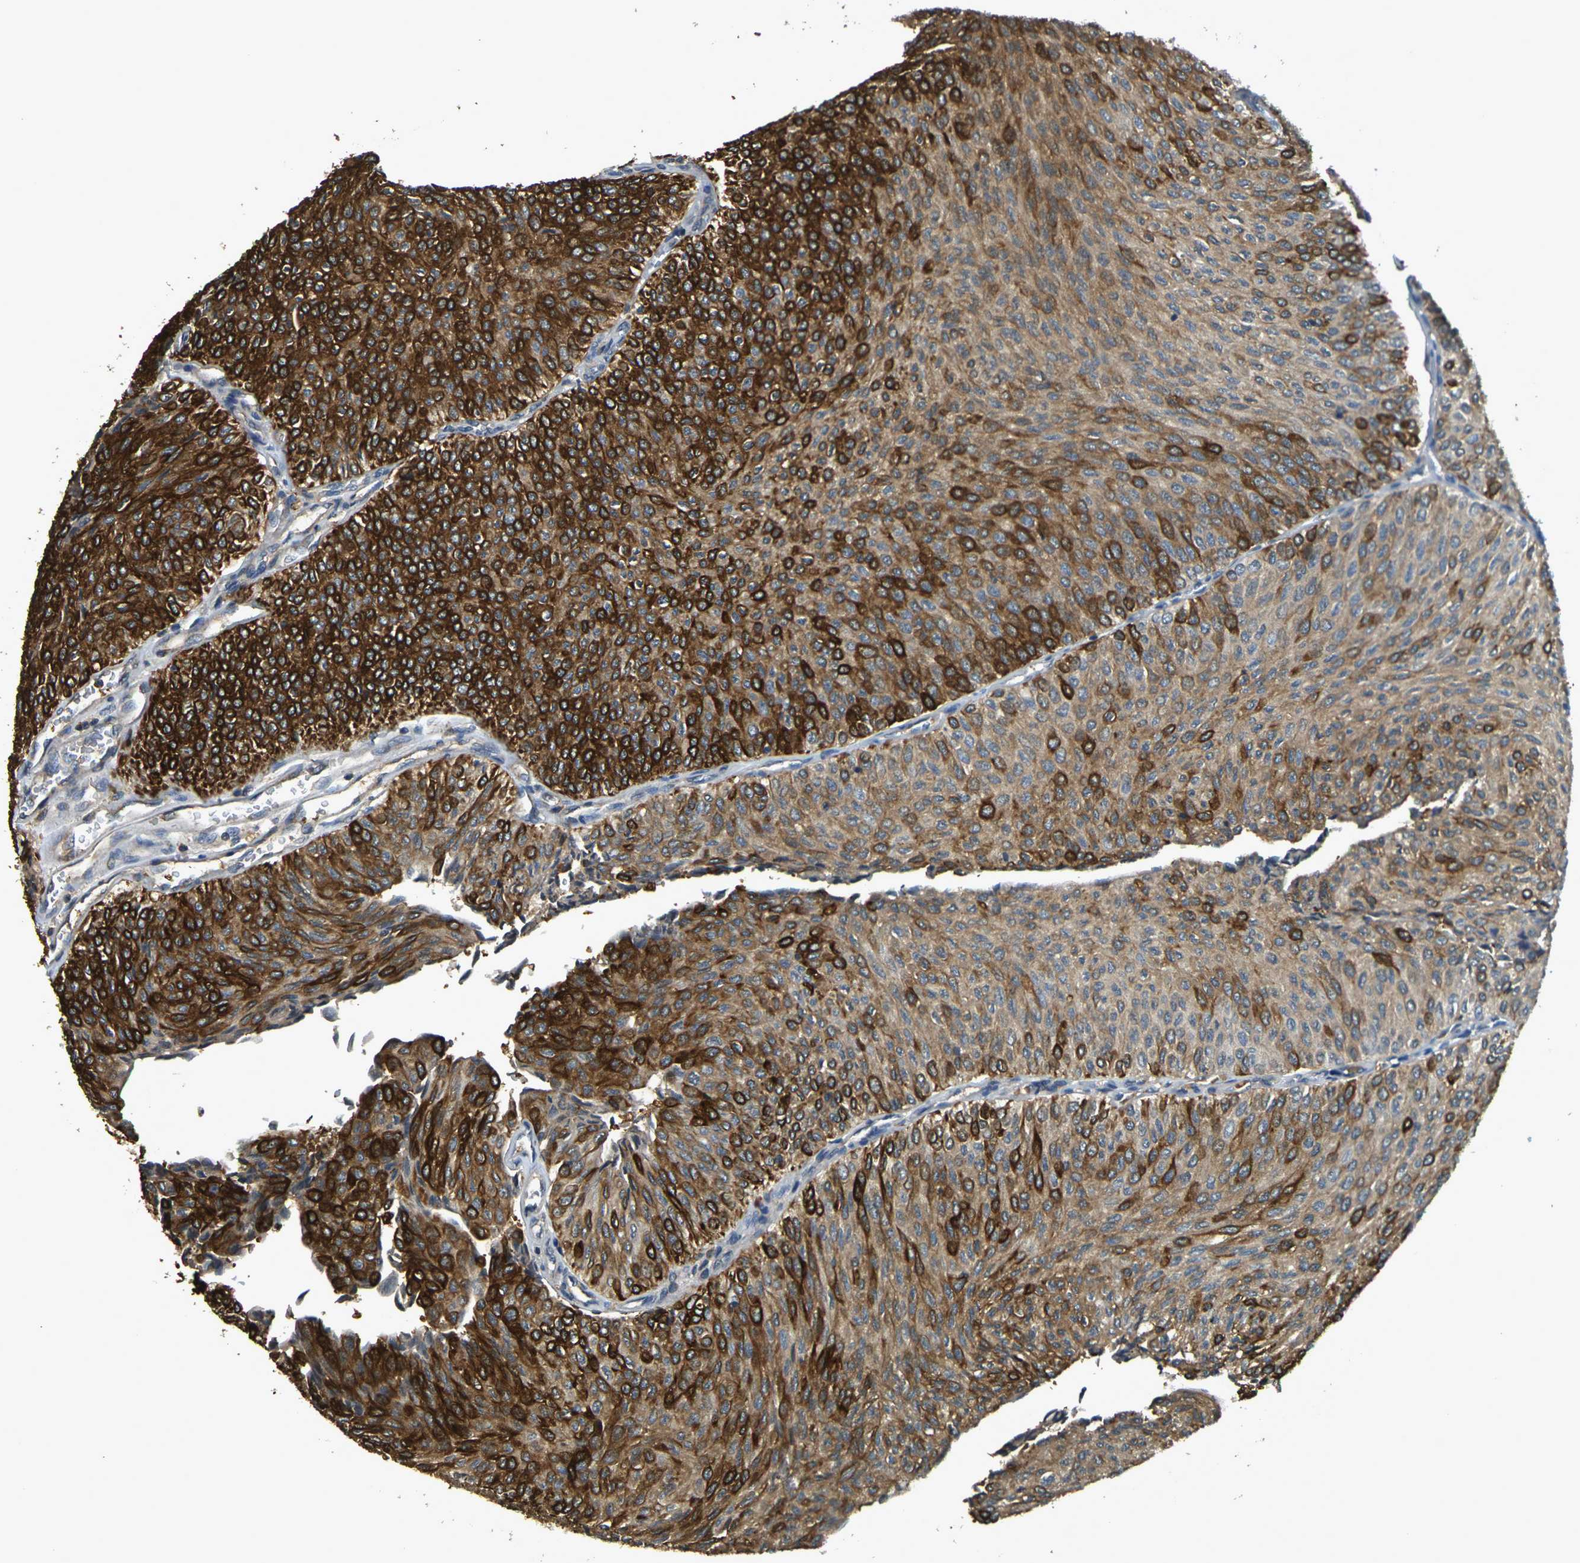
{"staining": {"intensity": "moderate", "quantity": ">75%", "location": "cytoplasmic/membranous"}, "tissue": "urothelial cancer", "cell_type": "Tumor cells", "image_type": "cancer", "snomed": [{"axis": "morphology", "description": "Urothelial carcinoma, Low grade"}, {"axis": "topography", "description": "Urinary bladder"}], "caption": "Immunohistochemistry (DAB) staining of urothelial cancer exhibits moderate cytoplasmic/membranous protein staining in about >75% of tumor cells.", "gene": "CAST", "patient": {"sex": "male", "age": 78}}